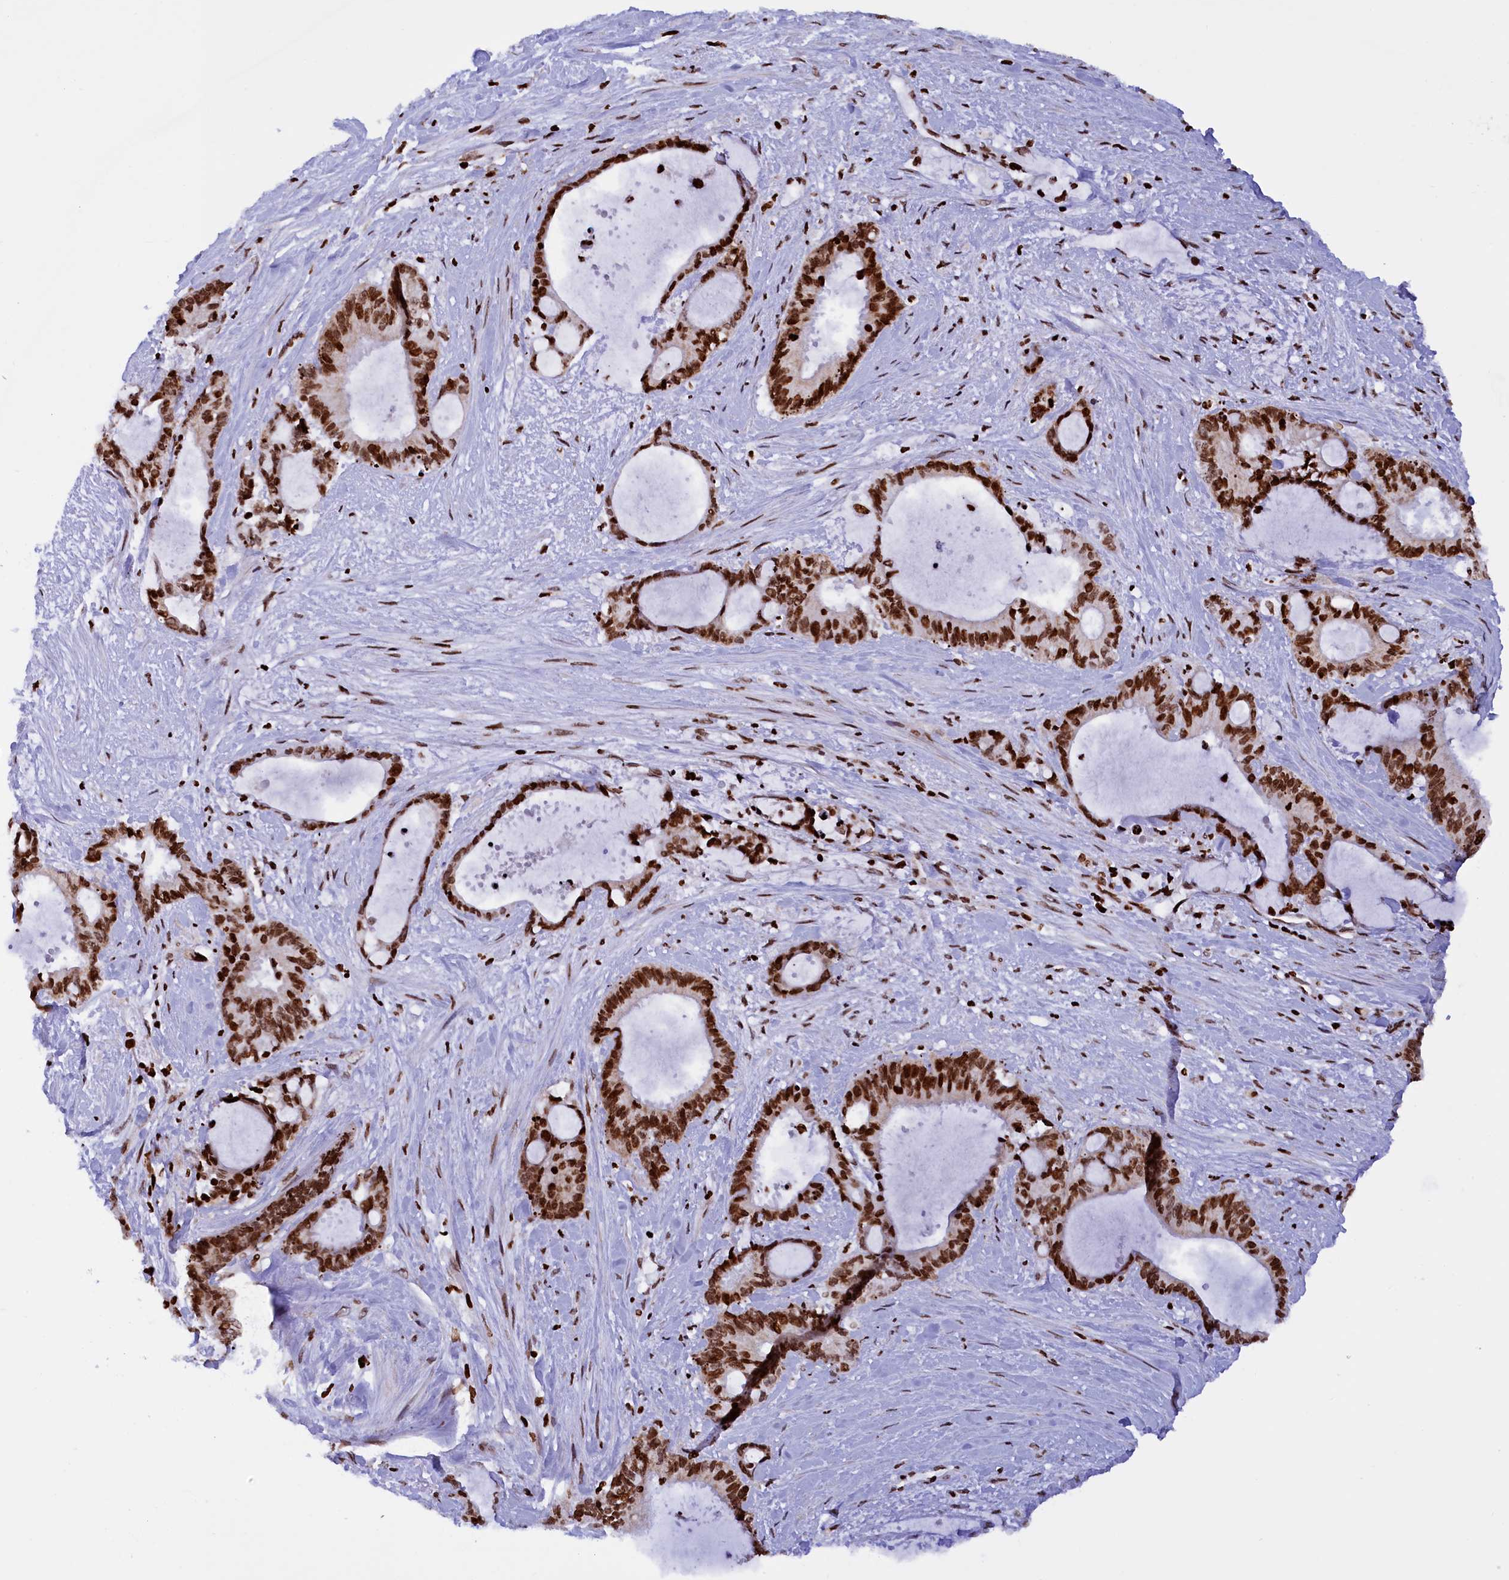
{"staining": {"intensity": "strong", "quantity": ">75%", "location": "nuclear"}, "tissue": "liver cancer", "cell_type": "Tumor cells", "image_type": "cancer", "snomed": [{"axis": "morphology", "description": "Normal tissue, NOS"}, {"axis": "morphology", "description": "Cholangiocarcinoma"}, {"axis": "topography", "description": "Liver"}, {"axis": "topography", "description": "Peripheral nerve tissue"}], "caption": "Strong nuclear protein staining is seen in approximately >75% of tumor cells in liver cancer (cholangiocarcinoma).", "gene": "TIMM29", "patient": {"sex": "female", "age": 73}}